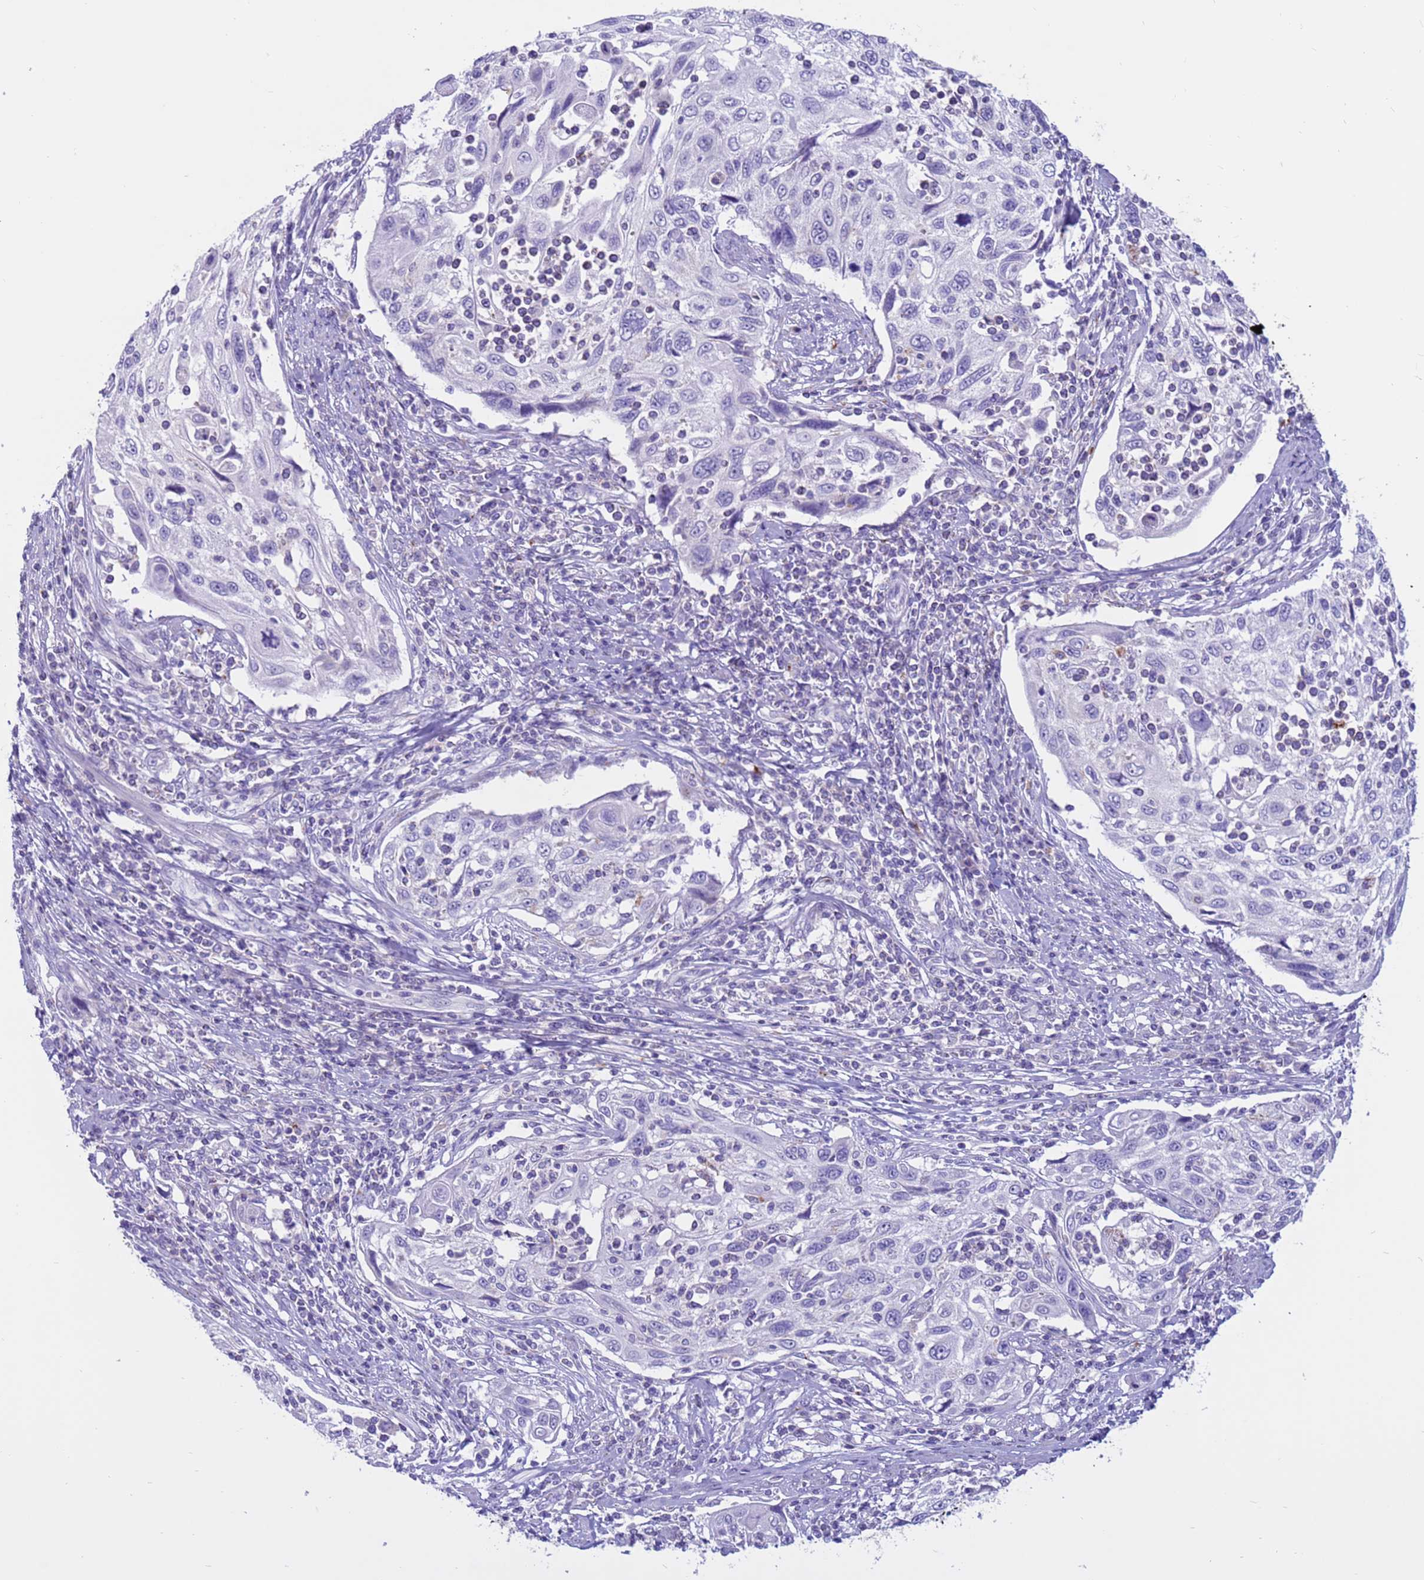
{"staining": {"intensity": "negative", "quantity": "none", "location": "none"}, "tissue": "cervical cancer", "cell_type": "Tumor cells", "image_type": "cancer", "snomed": [{"axis": "morphology", "description": "Squamous cell carcinoma, NOS"}, {"axis": "topography", "description": "Cervix"}], "caption": "This is an immunohistochemistry (IHC) photomicrograph of cervical cancer. There is no staining in tumor cells.", "gene": "PDE10A", "patient": {"sex": "female", "age": 70}}